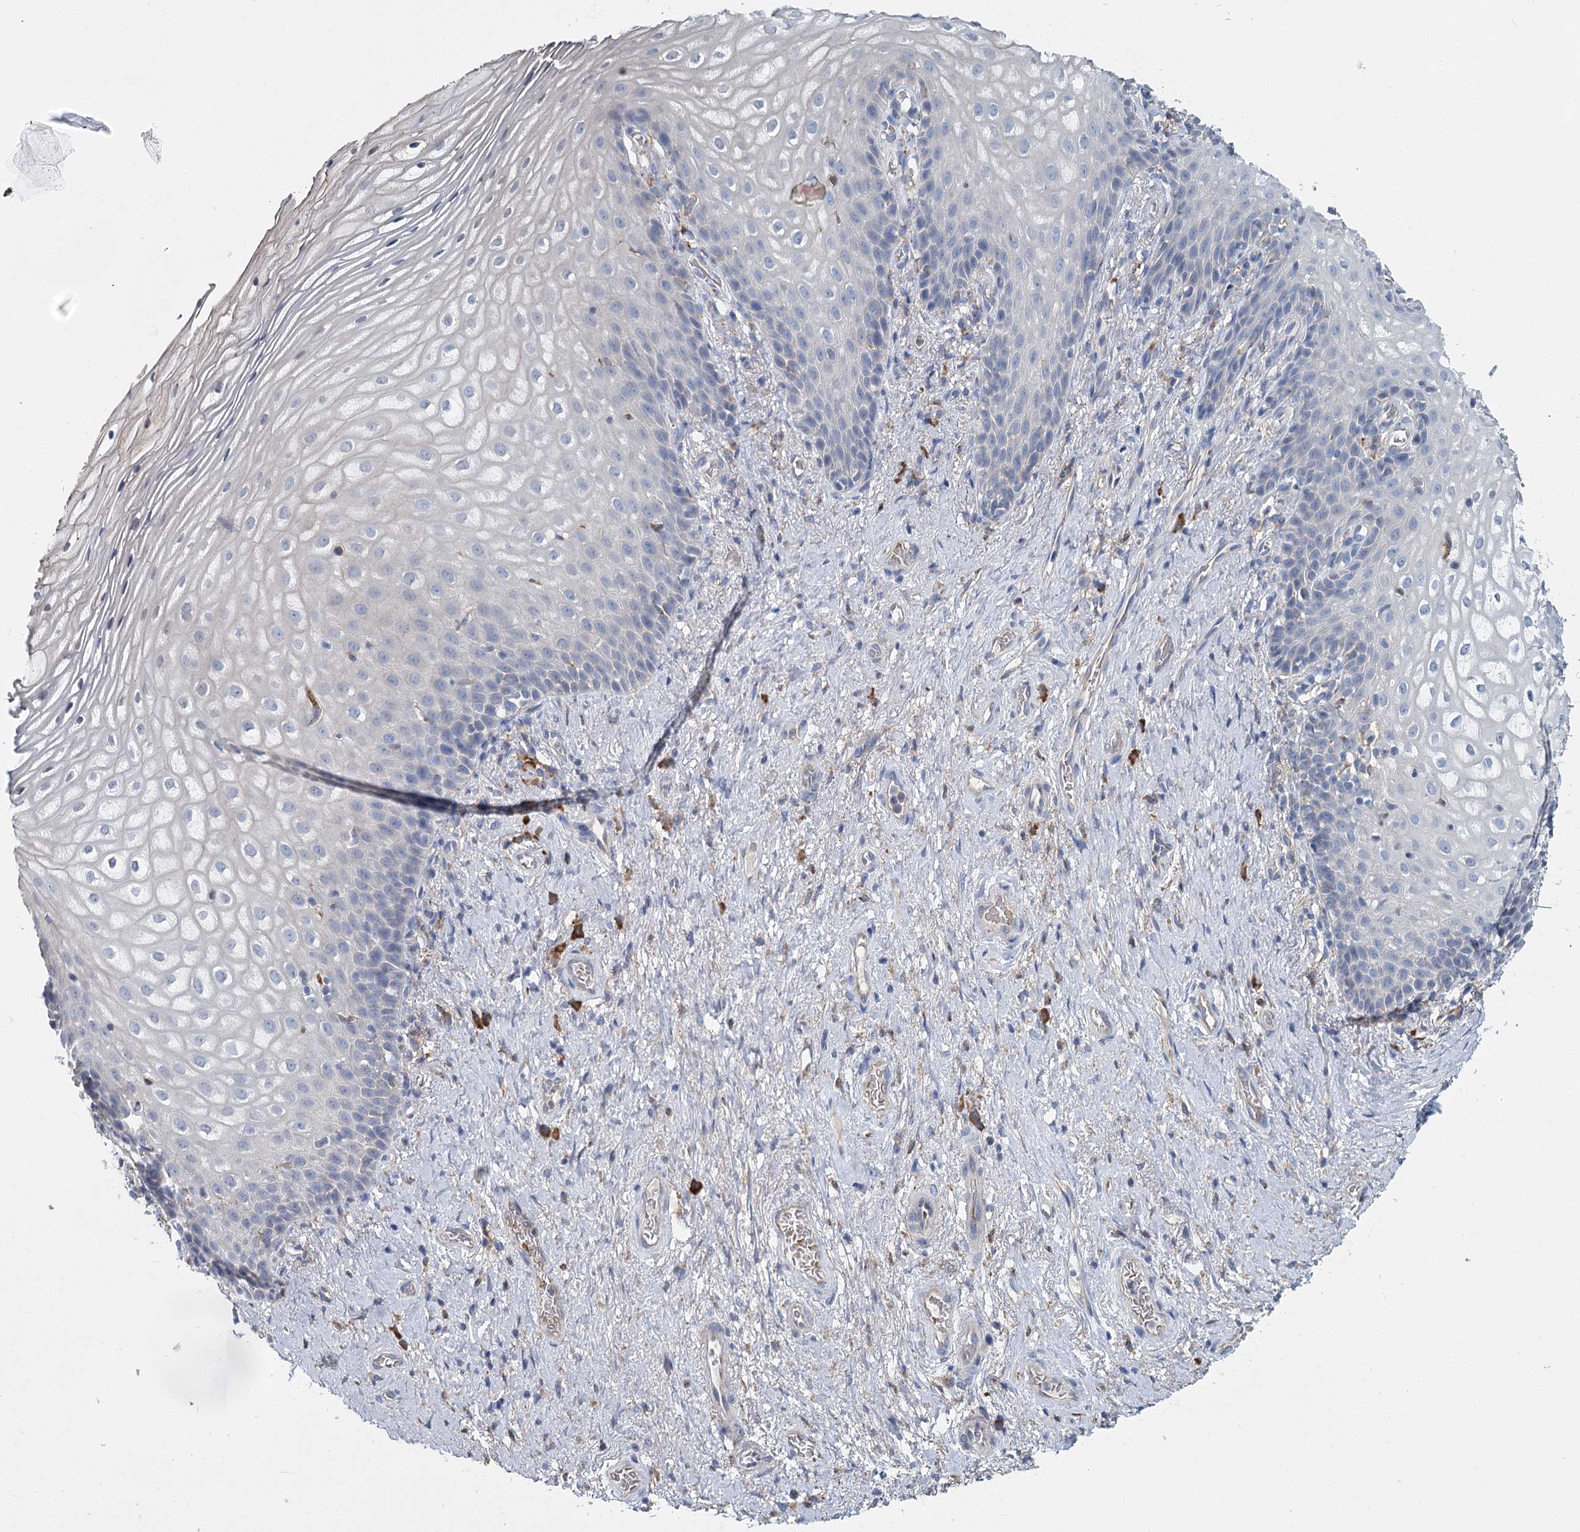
{"staining": {"intensity": "negative", "quantity": "none", "location": "none"}, "tissue": "vagina", "cell_type": "Squamous epithelial cells", "image_type": "normal", "snomed": [{"axis": "morphology", "description": "Normal tissue, NOS"}, {"axis": "topography", "description": "Vagina"}], "caption": "High power microscopy micrograph of an immunohistochemistry (IHC) histopathology image of benign vagina, revealing no significant expression in squamous epithelial cells.", "gene": "ANKRD16", "patient": {"sex": "female", "age": 60}}